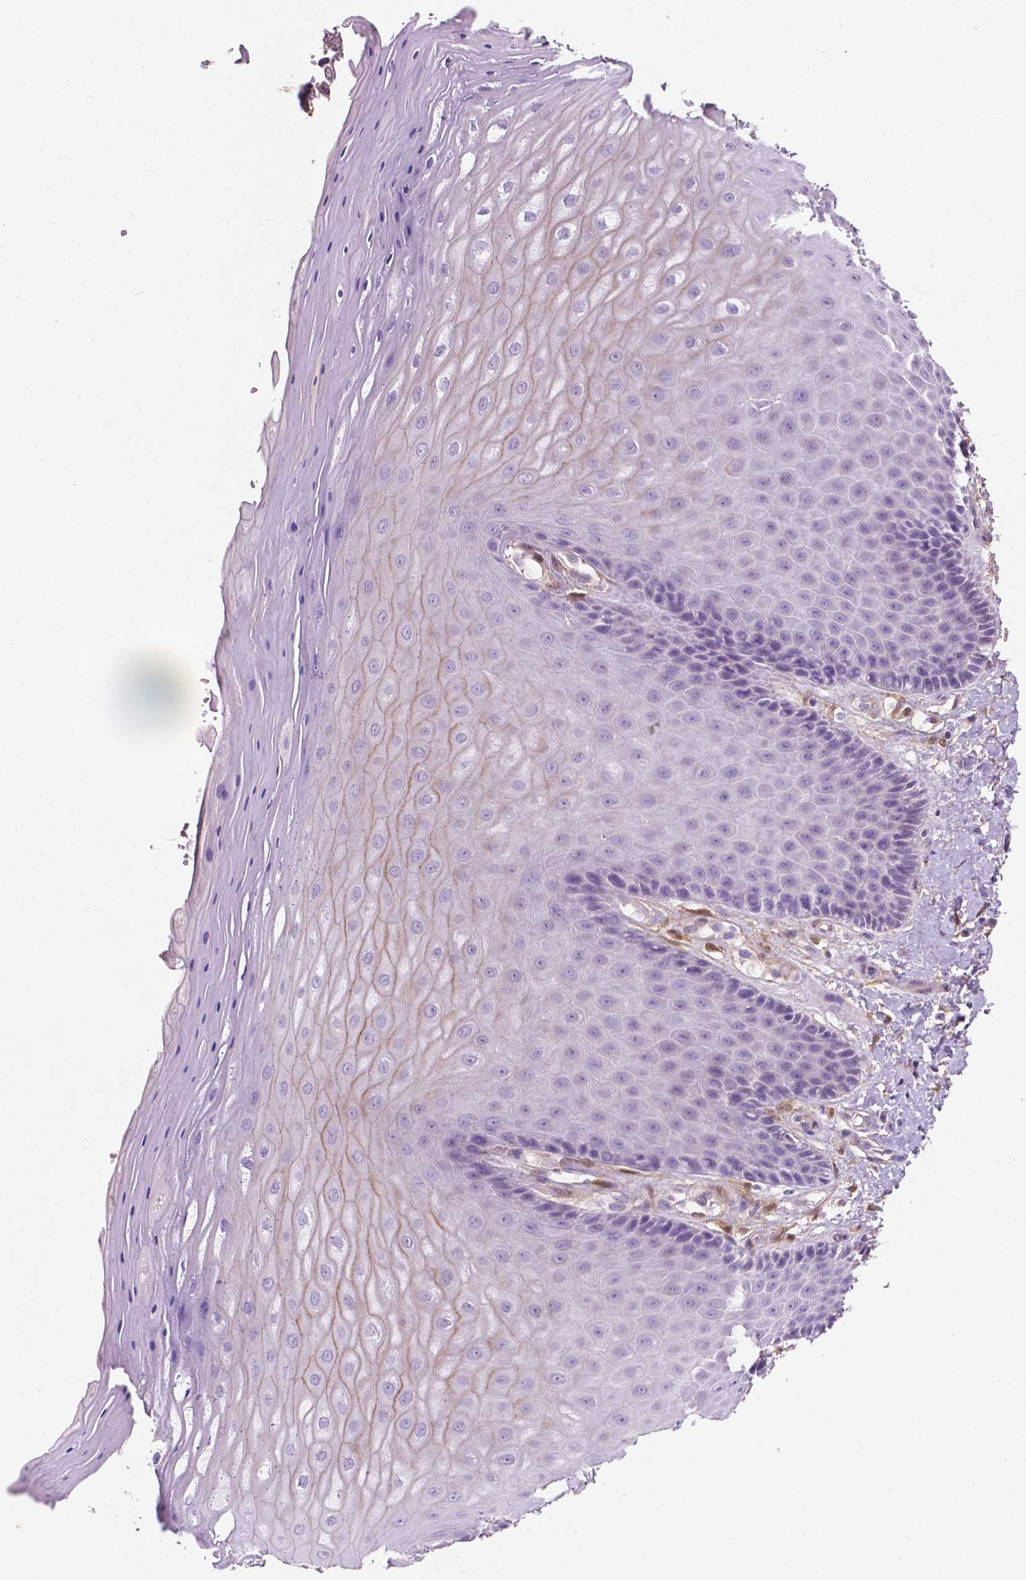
{"staining": {"intensity": "weak", "quantity": "<25%", "location": "cytoplasmic/membranous"}, "tissue": "vagina", "cell_type": "Squamous epithelial cells", "image_type": "normal", "snomed": [{"axis": "morphology", "description": "Normal tissue, NOS"}, {"axis": "topography", "description": "Vagina"}], "caption": "Micrograph shows no significant protein expression in squamous epithelial cells of normal vagina. Brightfield microscopy of IHC stained with DAB (brown) and hematoxylin (blue), captured at high magnification.", "gene": "GPR37", "patient": {"sex": "female", "age": 83}}